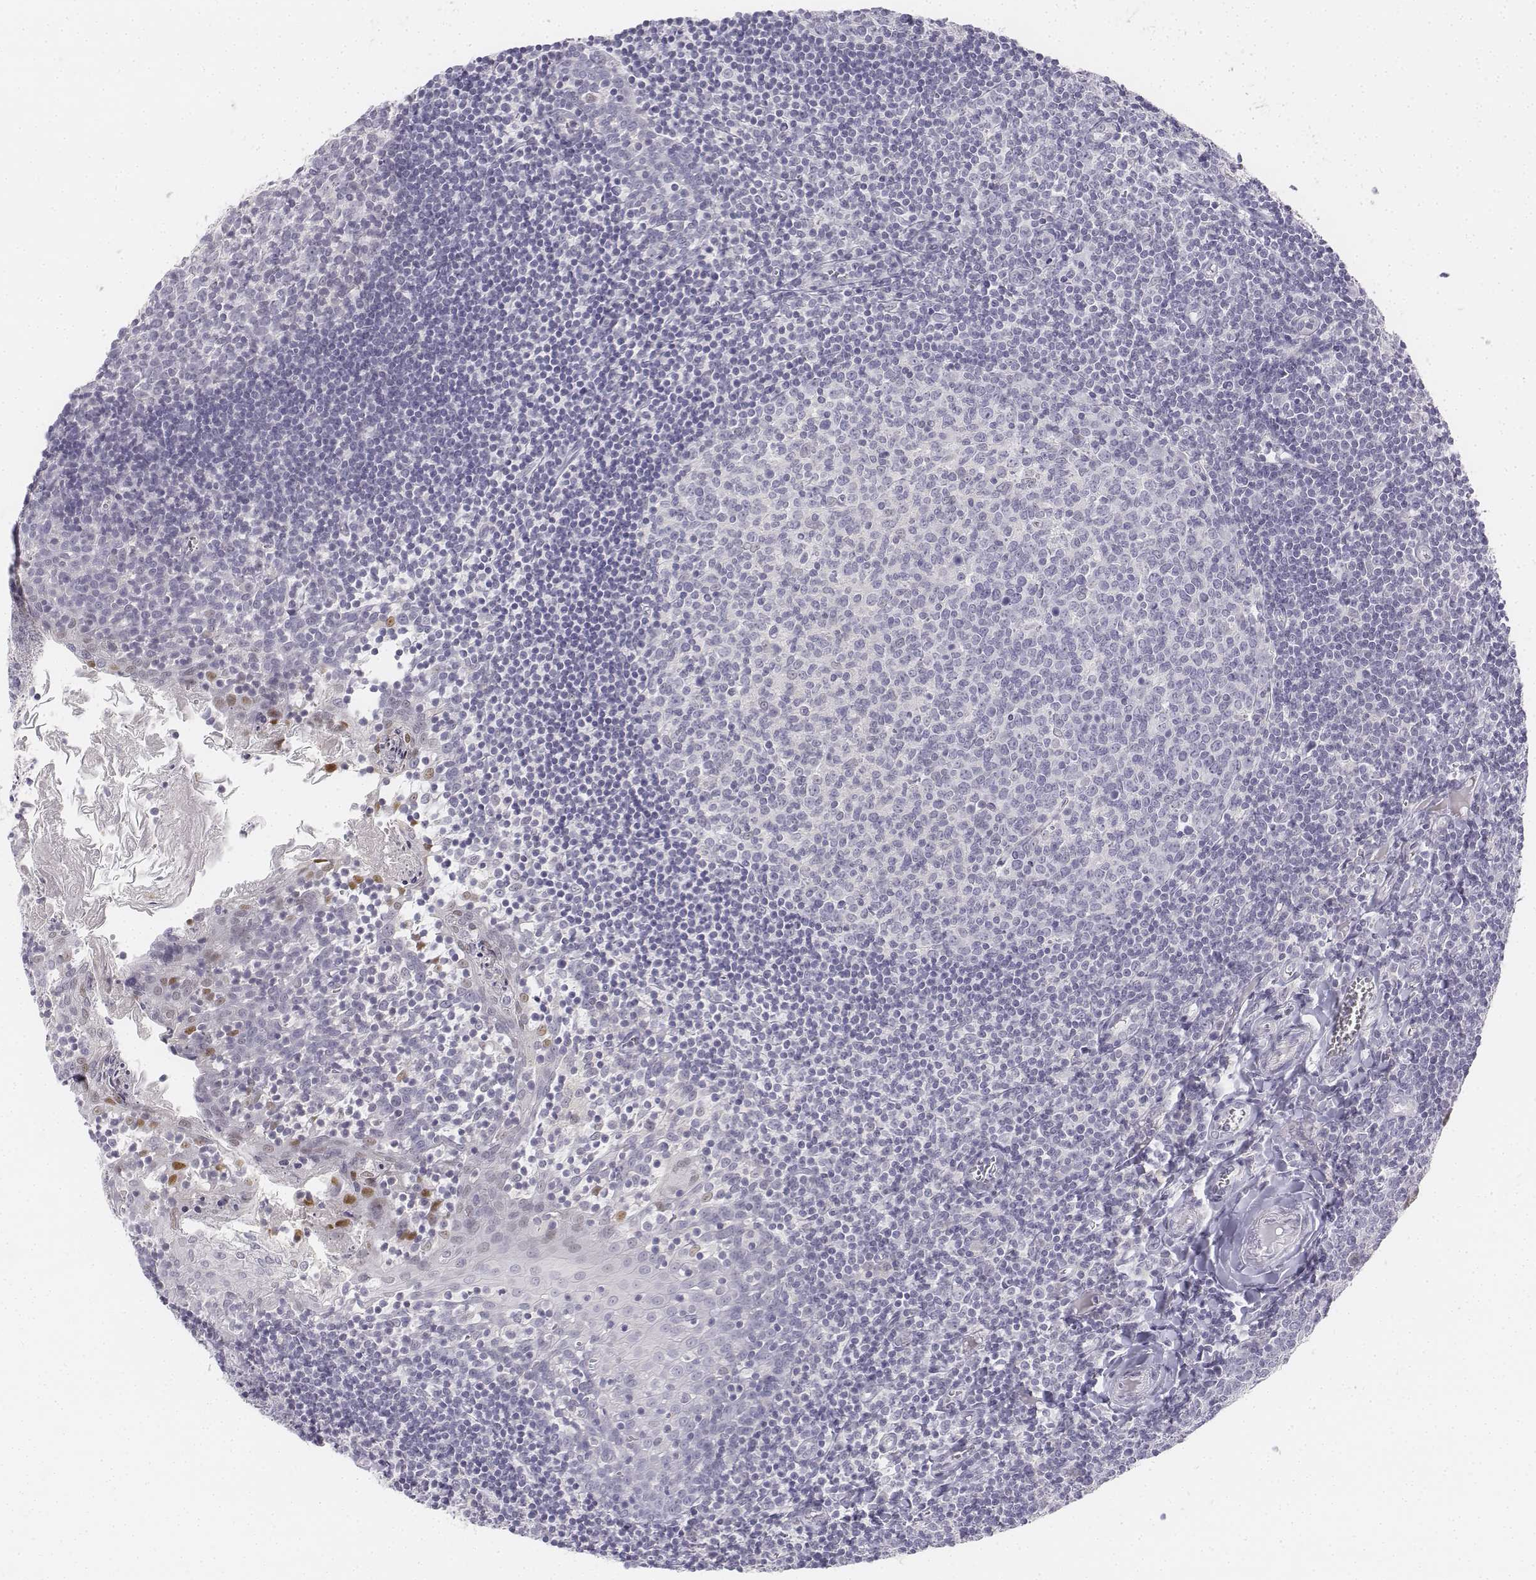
{"staining": {"intensity": "negative", "quantity": "none", "location": "none"}, "tissue": "lymph node", "cell_type": "Germinal center cells", "image_type": "normal", "snomed": [{"axis": "morphology", "description": "Normal tissue, NOS"}, {"axis": "topography", "description": "Lymph node"}], "caption": "DAB (3,3'-diaminobenzidine) immunohistochemical staining of normal human lymph node reveals no significant staining in germinal center cells. The staining is performed using DAB (3,3'-diaminobenzidine) brown chromogen with nuclei counter-stained in using hematoxylin.", "gene": "UCN2", "patient": {"sex": "female", "age": 21}}